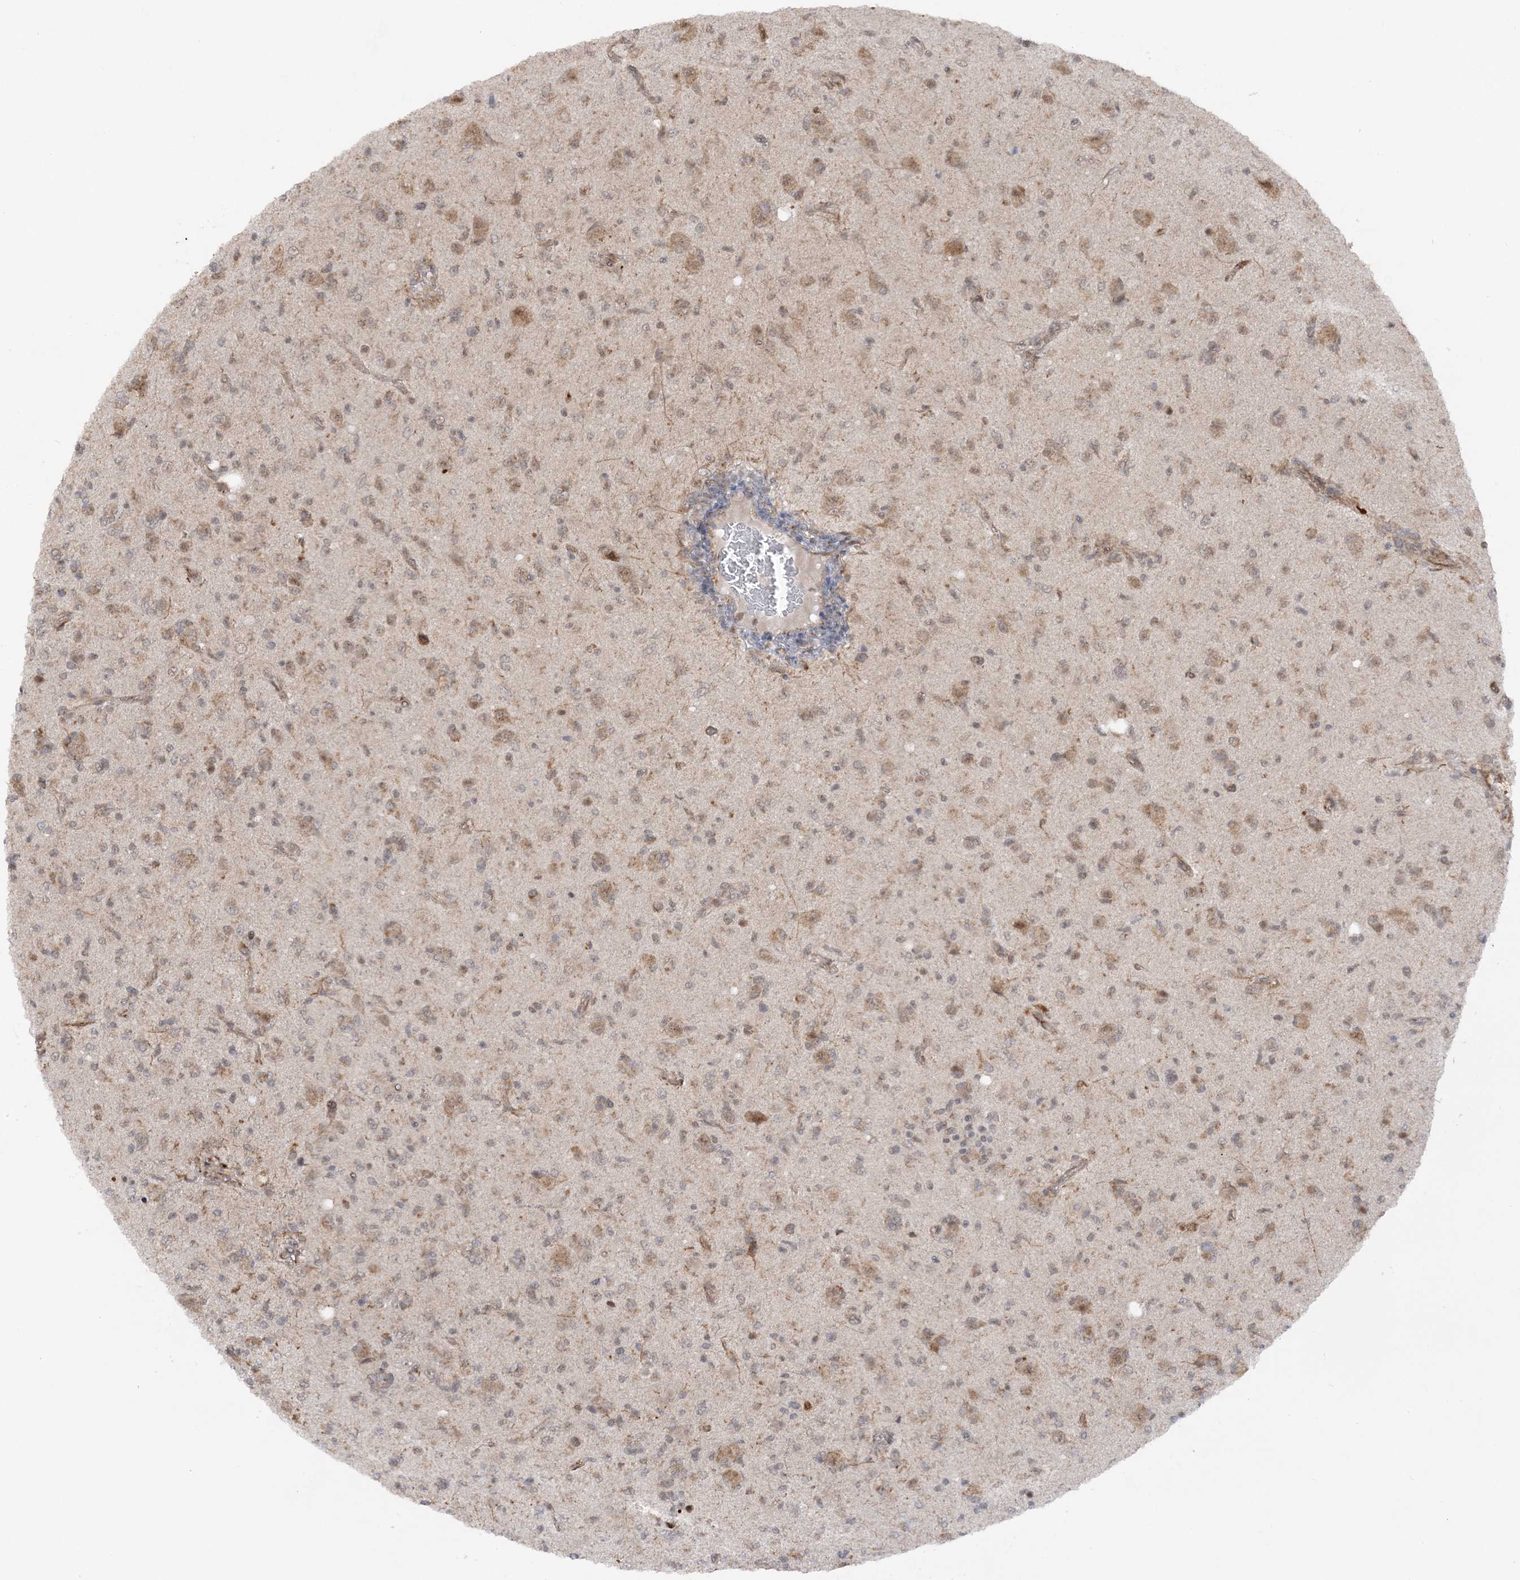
{"staining": {"intensity": "moderate", "quantity": ">75%", "location": "cytoplasmic/membranous"}, "tissue": "glioma", "cell_type": "Tumor cells", "image_type": "cancer", "snomed": [{"axis": "morphology", "description": "Glioma, malignant, High grade"}, {"axis": "topography", "description": "Brain"}], "caption": "This is an image of immunohistochemistry (IHC) staining of malignant glioma (high-grade), which shows moderate positivity in the cytoplasmic/membranous of tumor cells.", "gene": "MRPL47", "patient": {"sex": "female", "age": 57}}